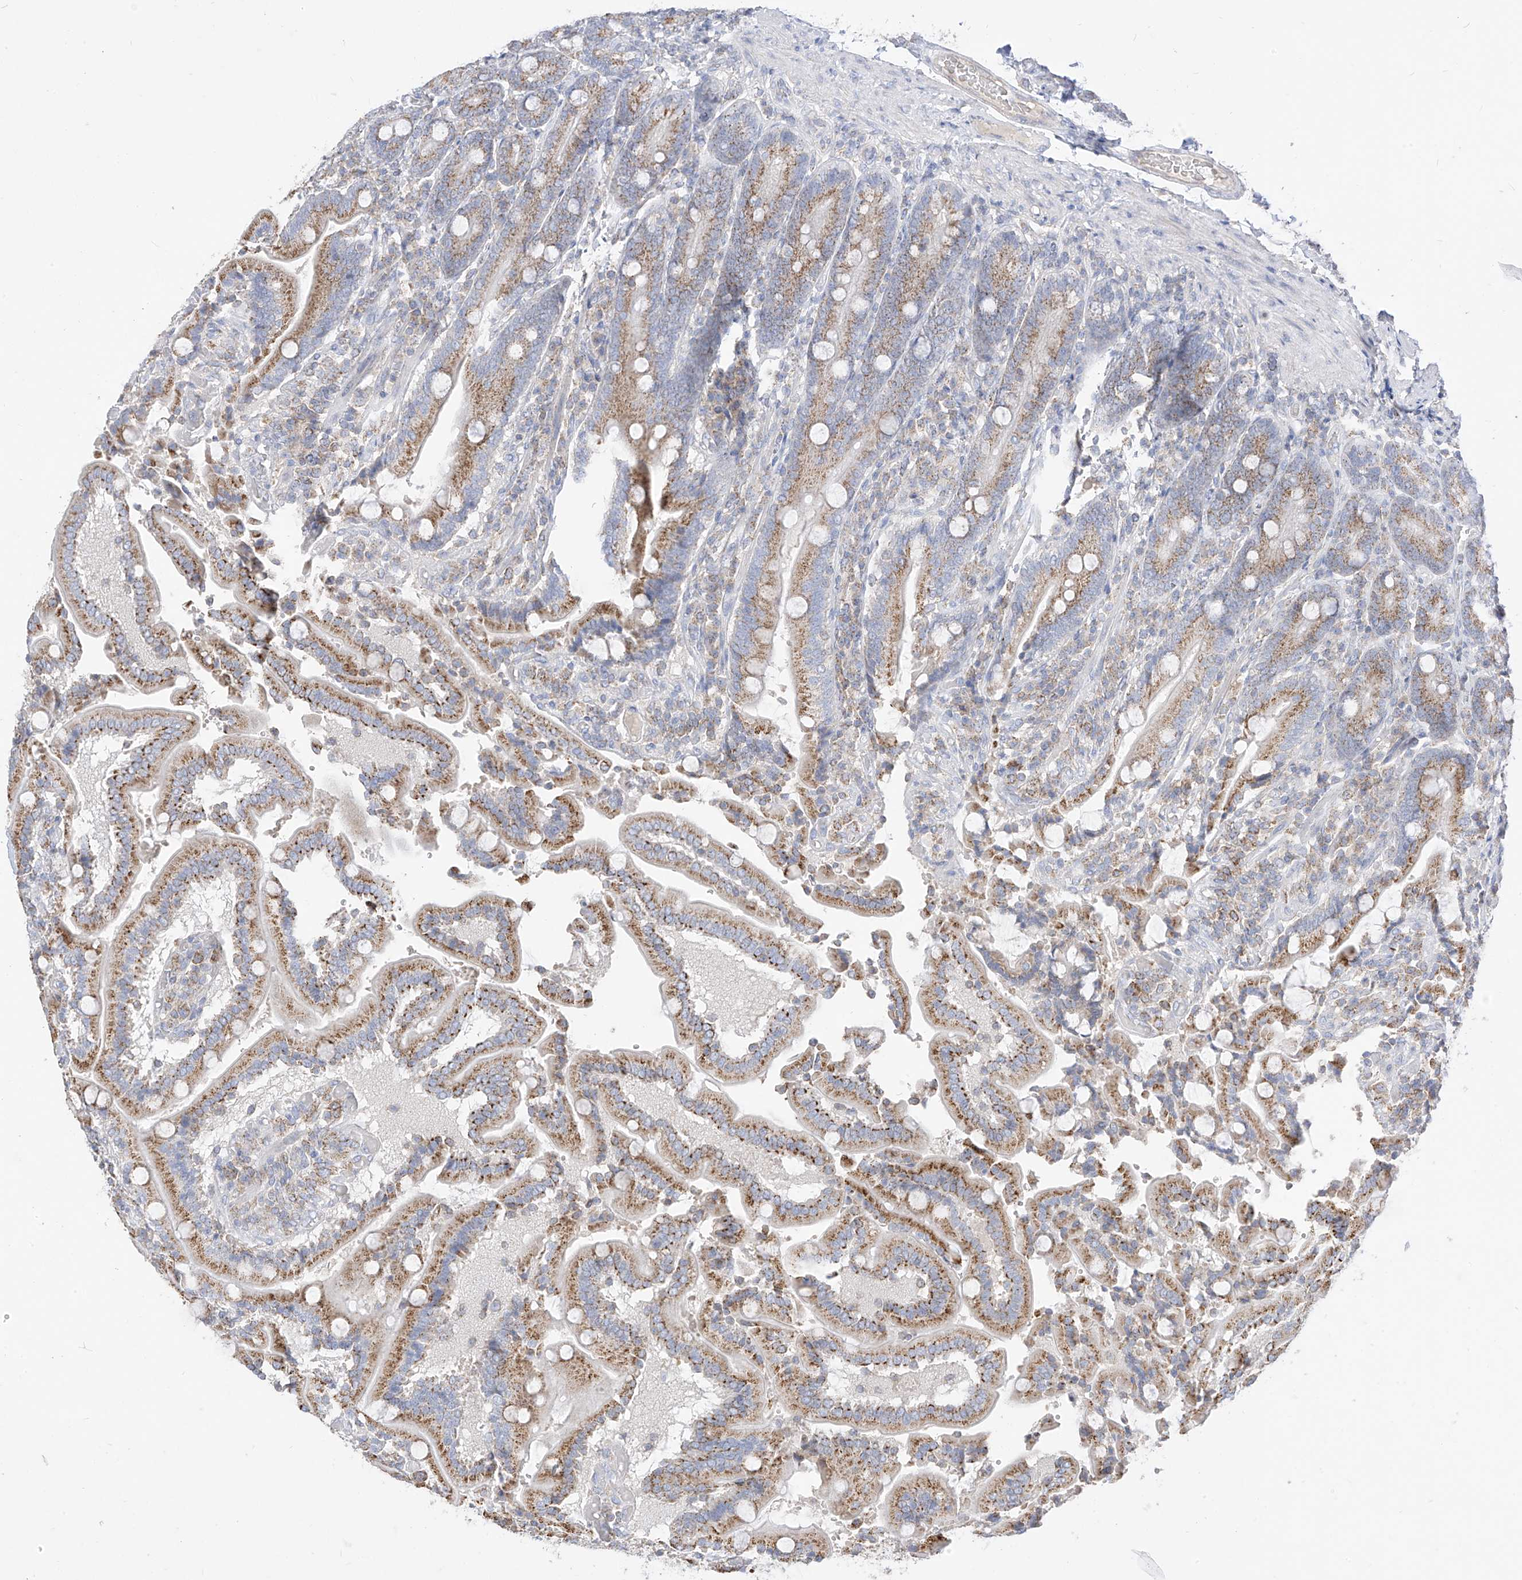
{"staining": {"intensity": "moderate", "quantity": ">75%", "location": "cytoplasmic/membranous"}, "tissue": "duodenum", "cell_type": "Glandular cells", "image_type": "normal", "snomed": [{"axis": "morphology", "description": "Normal tissue, NOS"}, {"axis": "topography", "description": "Duodenum"}], "caption": "IHC of normal human duodenum shows medium levels of moderate cytoplasmic/membranous staining in about >75% of glandular cells. (DAB (3,3'-diaminobenzidine) IHC, brown staining for protein, blue staining for nuclei).", "gene": "RASA2", "patient": {"sex": "female", "age": 62}}